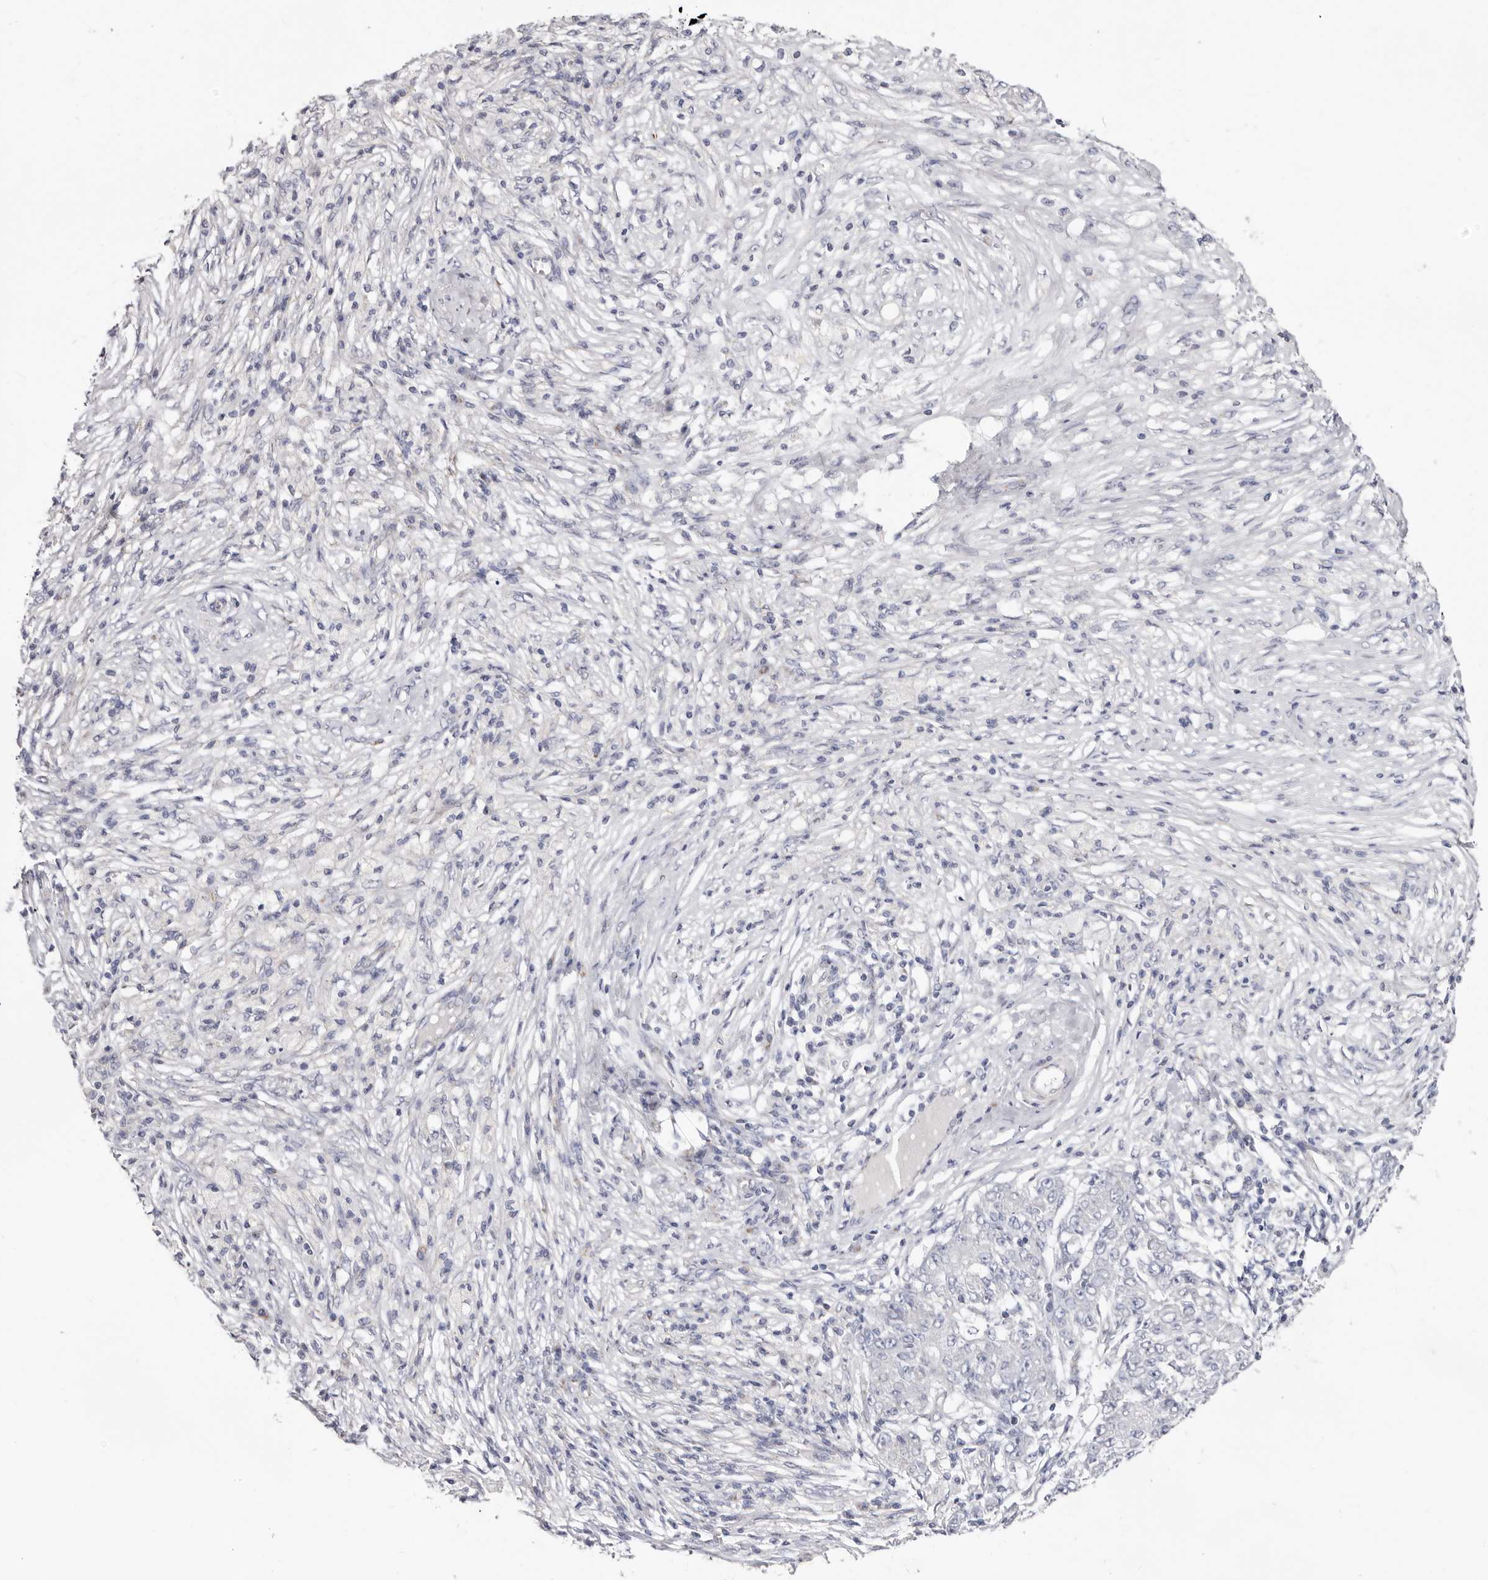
{"staining": {"intensity": "negative", "quantity": "none", "location": "none"}, "tissue": "ovarian cancer", "cell_type": "Tumor cells", "image_type": "cancer", "snomed": [{"axis": "morphology", "description": "Carcinoma, endometroid"}, {"axis": "topography", "description": "Ovary"}], "caption": "Ovarian endometroid carcinoma was stained to show a protein in brown. There is no significant expression in tumor cells.", "gene": "RSPO2", "patient": {"sex": "female", "age": 42}}